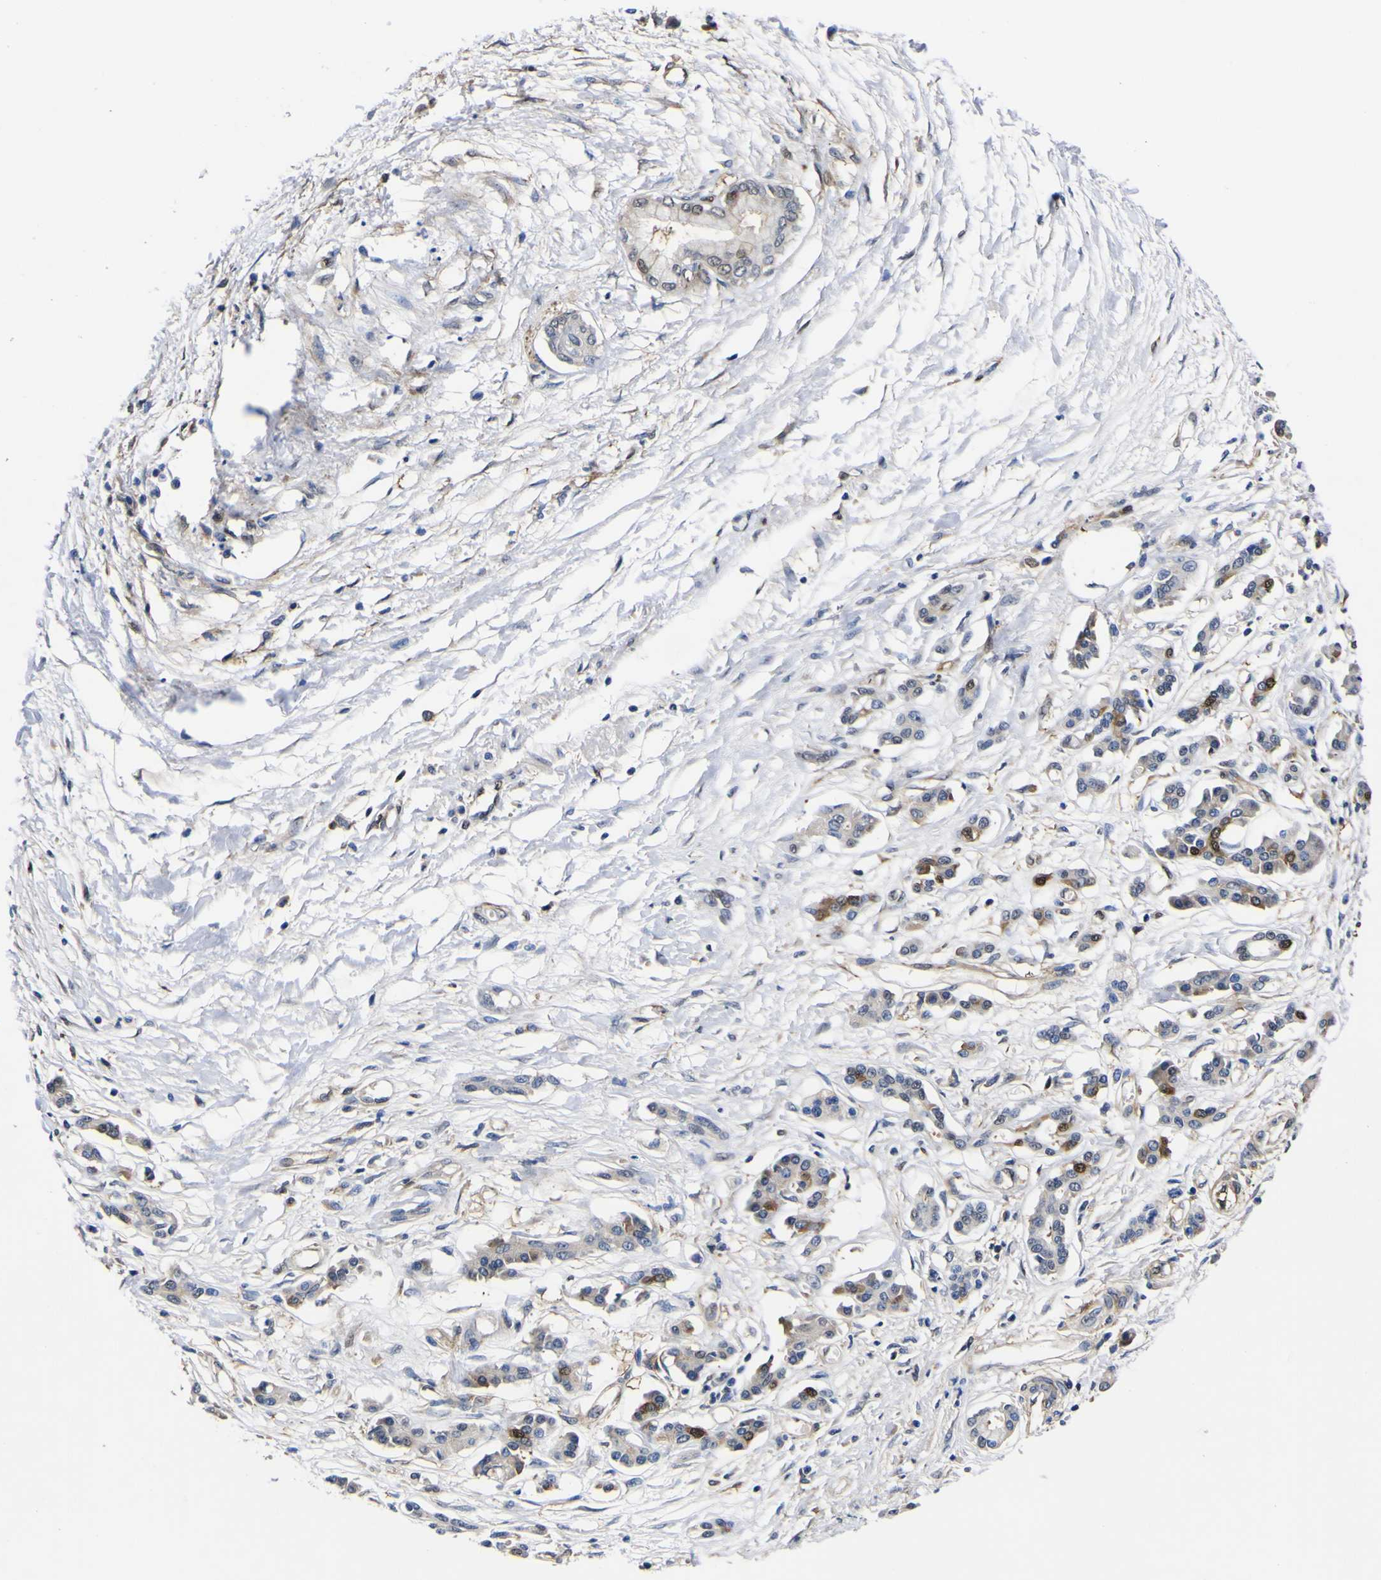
{"staining": {"intensity": "moderate", "quantity": "25%-75%", "location": "cytoplasmic/membranous,nuclear"}, "tissue": "pancreatic cancer", "cell_type": "Tumor cells", "image_type": "cancer", "snomed": [{"axis": "morphology", "description": "Adenocarcinoma, NOS"}, {"axis": "topography", "description": "Pancreas"}], "caption": "Immunohistochemical staining of pancreatic cancer shows medium levels of moderate cytoplasmic/membranous and nuclear protein staining in about 25%-75% of tumor cells.", "gene": "FAM110B", "patient": {"sex": "male", "age": 56}}